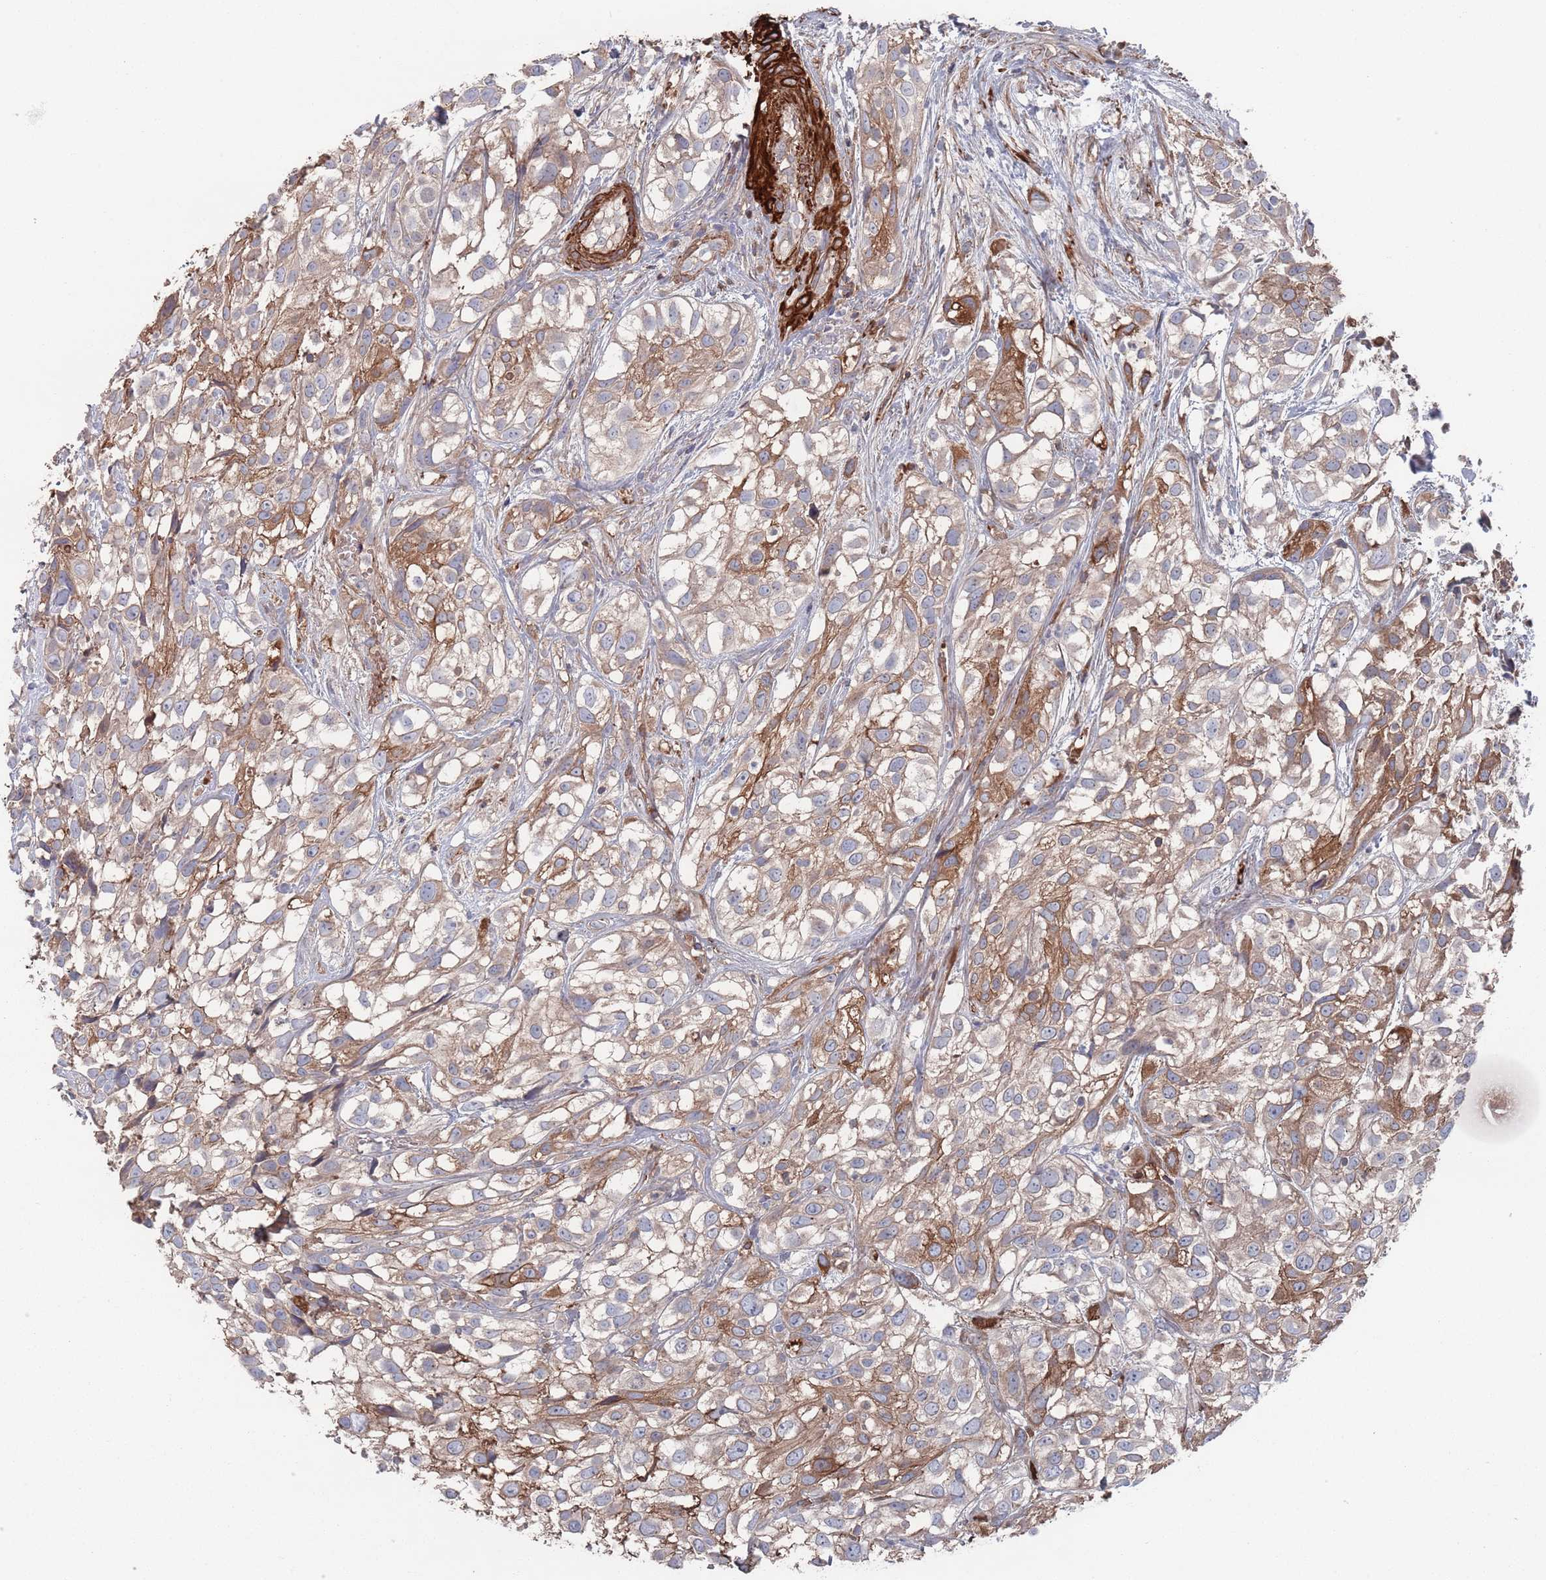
{"staining": {"intensity": "weak", "quantity": ">75%", "location": "cytoplasmic/membranous"}, "tissue": "urothelial cancer", "cell_type": "Tumor cells", "image_type": "cancer", "snomed": [{"axis": "morphology", "description": "Urothelial carcinoma, High grade"}, {"axis": "topography", "description": "Urinary bladder"}], "caption": "A histopathology image of human urothelial cancer stained for a protein demonstrates weak cytoplasmic/membranous brown staining in tumor cells. (brown staining indicates protein expression, while blue staining denotes nuclei).", "gene": "PLEKHA4", "patient": {"sex": "male", "age": 56}}